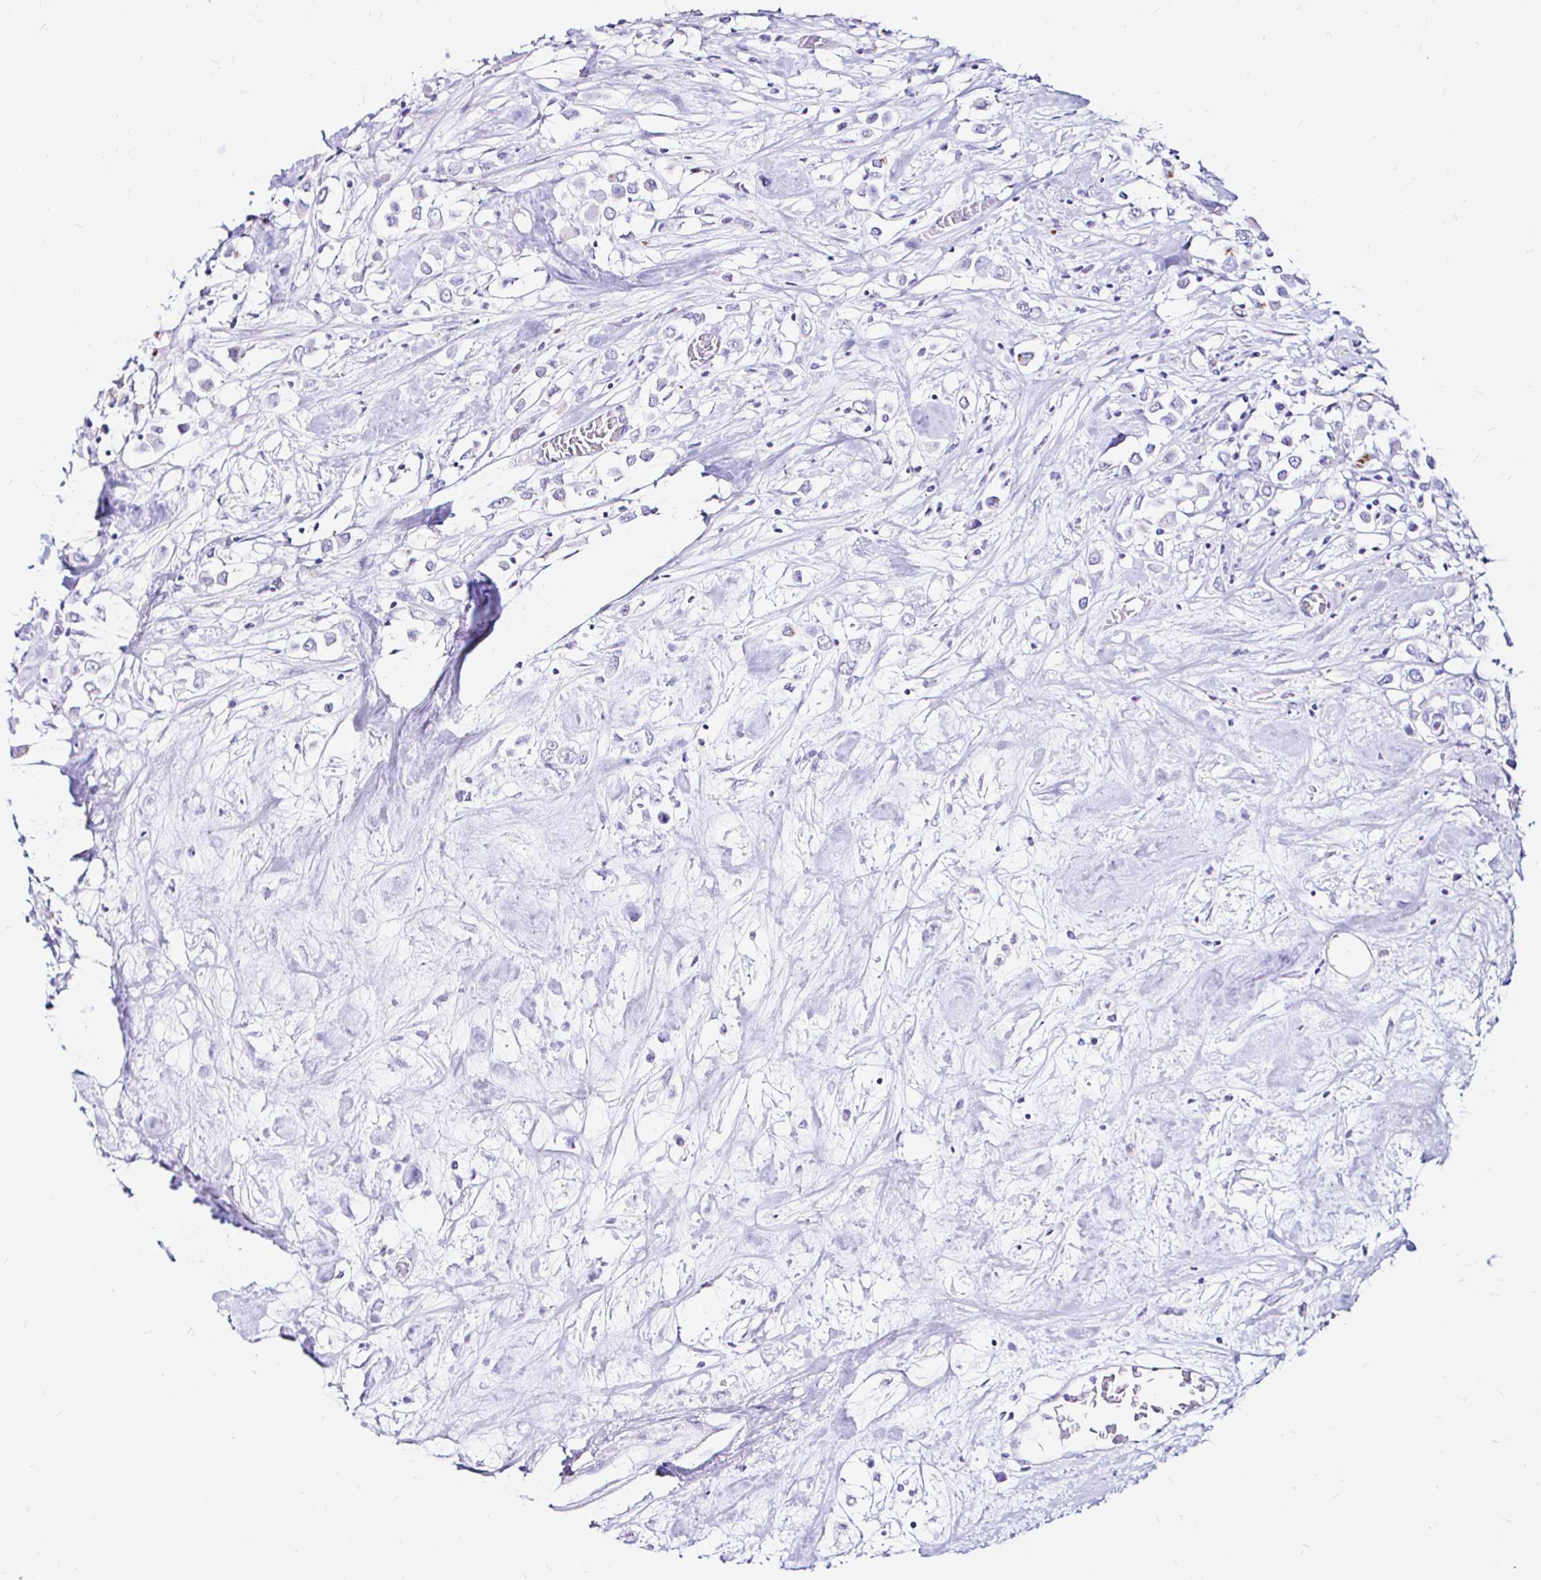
{"staining": {"intensity": "strong", "quantity": "<25%", "location": "cytoplasmic/membranous"}, "tissue": "breast cancer", "cell_type": "Tumor cells", "image_type": "cancer", "snomed": [{"axis": "morphology", "description": "Duct carcinoma"}, {"axis": "topography", "description": "Breast"}], "caption": "Protein staining of breast cancer tissue exhibits strong cytoplasmic/membranous staining in approximately <25% of tumor cells.", "gene": "ZNF432", "patient": {"sex": "female", "age": 61}}